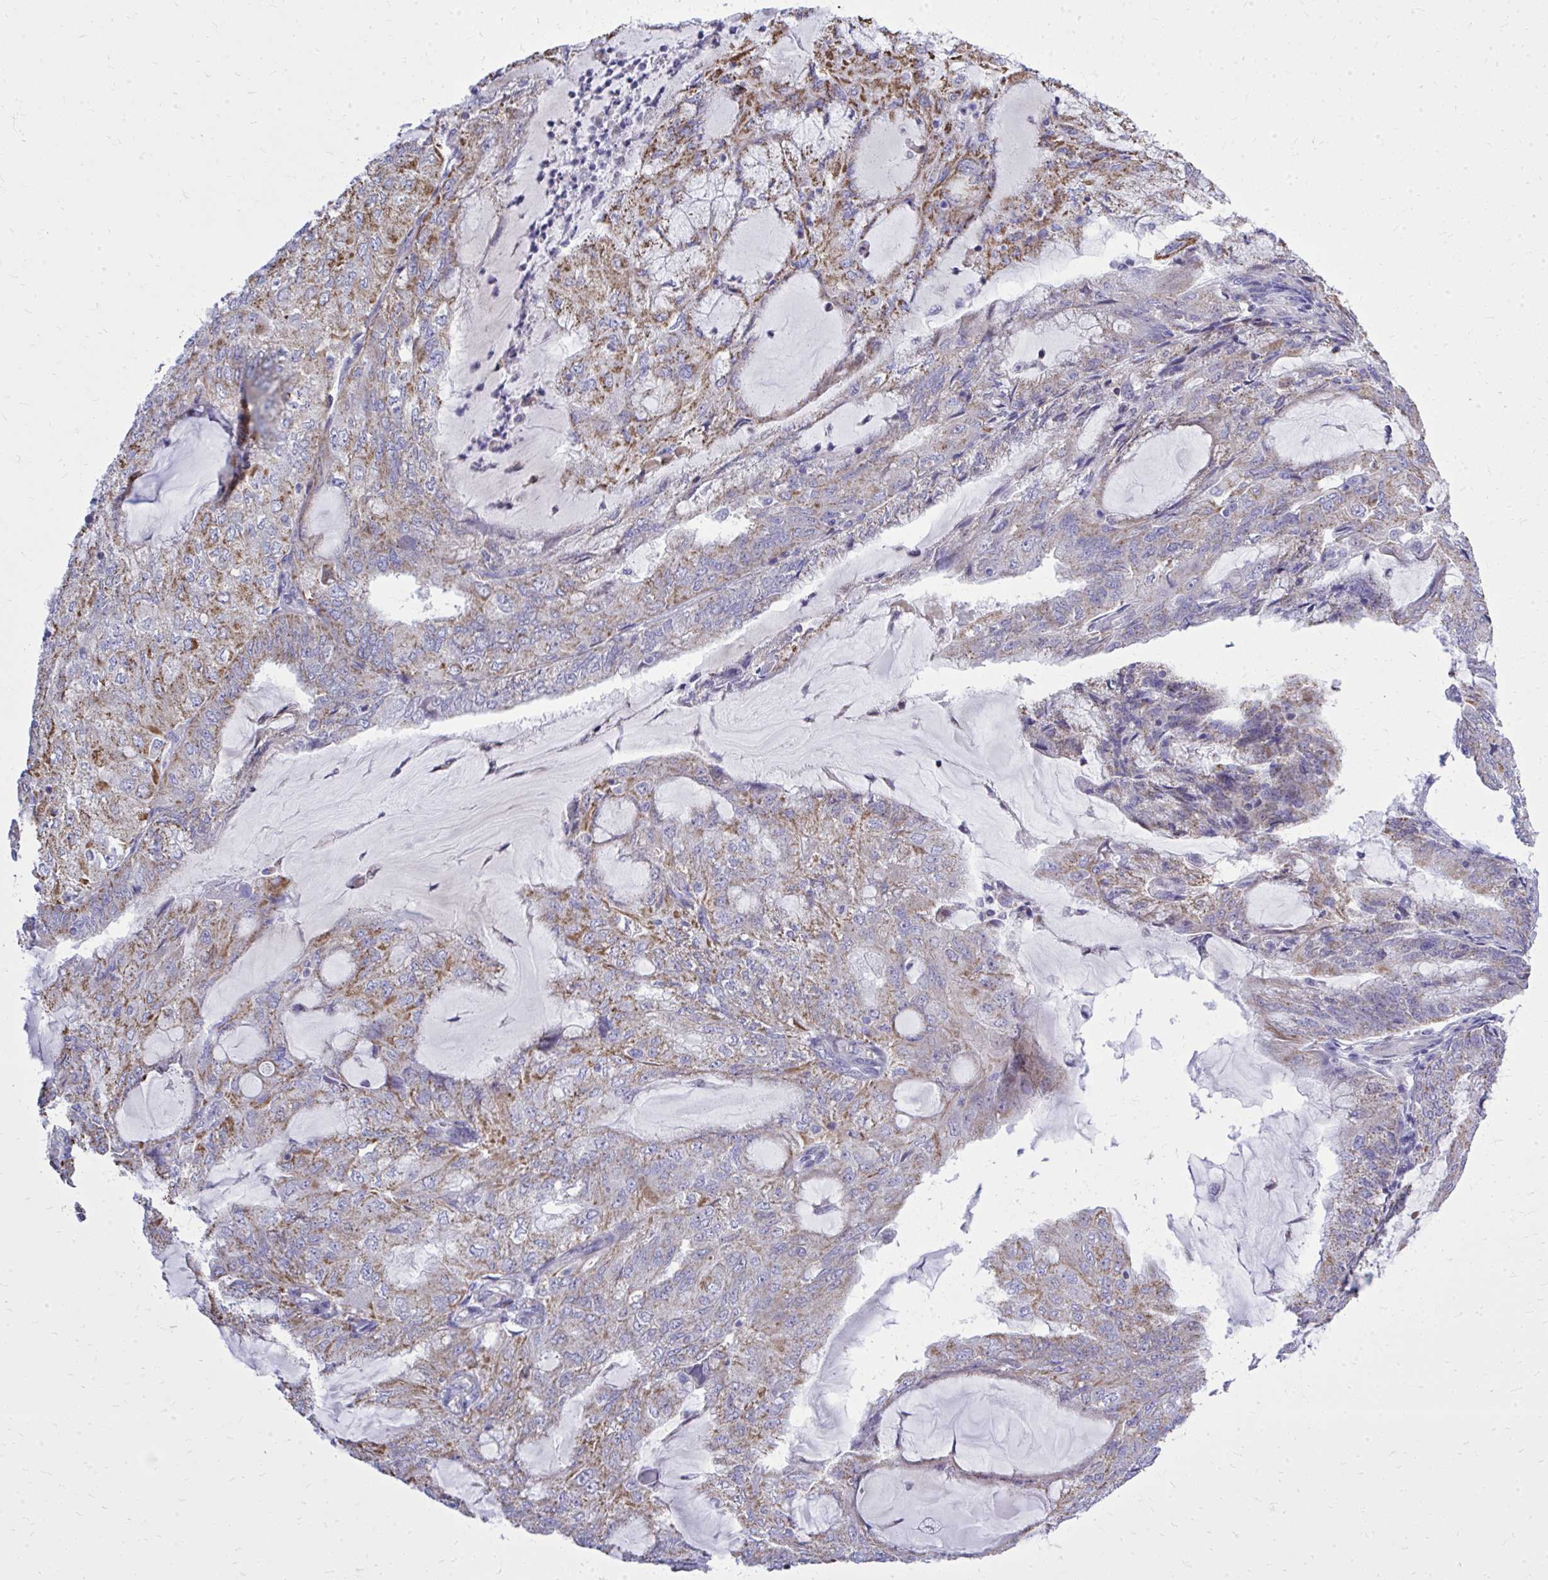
{"staining": {"intensity": "moderate", "quantity": "25%-75%", "location": "cytoplasmic/membranous"}, "tissue": "endometrial cancer", "cell_type": "Tumor cells", "image_type": "cancer", "snomed": [{"axis": "morphology", "description": "Adenocarcinoma, NOS"}, {"axis": "topography", "description": "Endometrium"}], "caption": "About 25%-75% of tumor cells in human adenocarcinoma (endometrial) exhibit moderate cytoplasmic/membranous protein expression as visualized by brown immunohistochemical staining.", "gene": "ZNF362", "patient": {"sex": "female", "age": 81}}